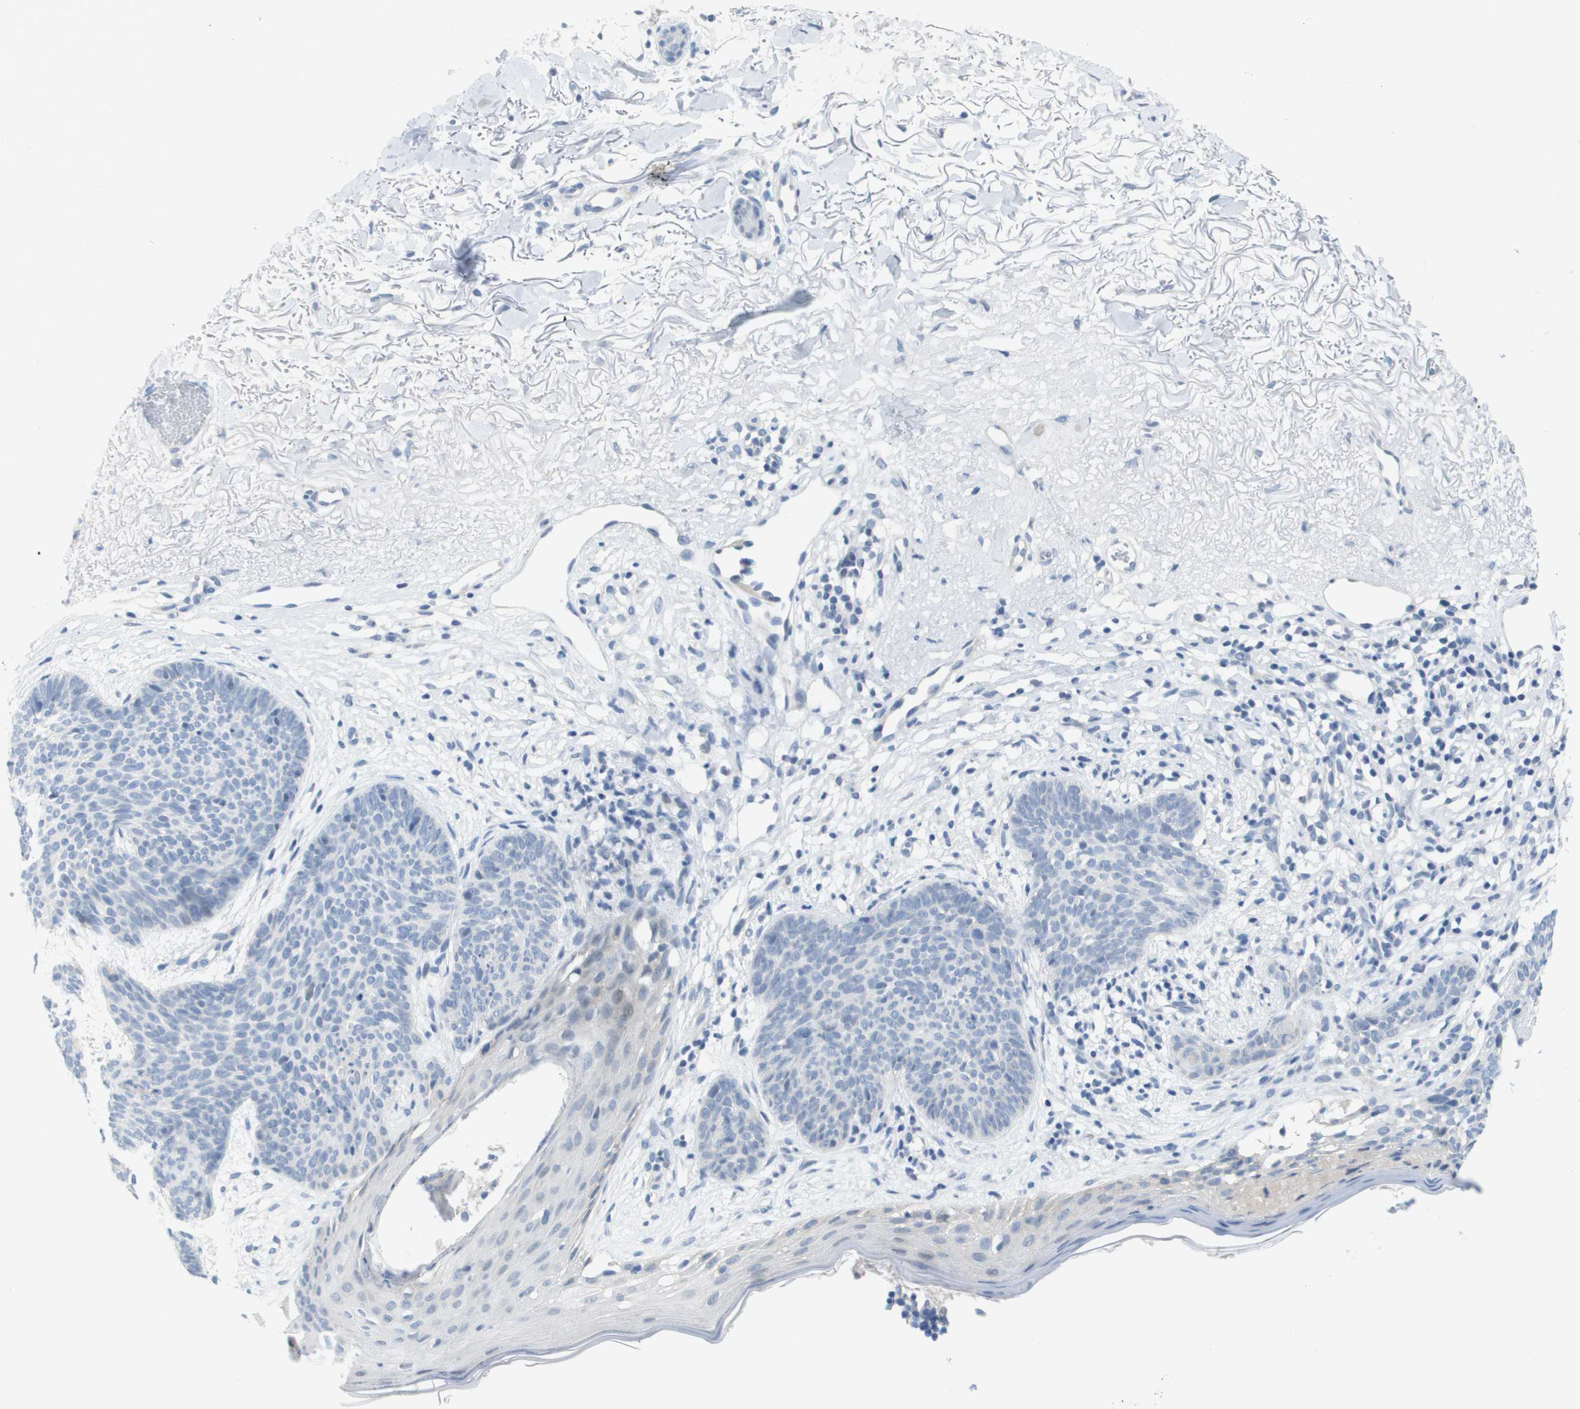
{"staining": {"intensity": "negative", "quantity": "none", "location": "none"}, "tissue": "skin cancer", "cell_type": "Tumor cells", "image_type": "cancer", "snomed": [{"axis": "morphology", "description": "Normal tissue, NOS"}, {"axis": "morphology", "description": "Basal cell carcinoma"}, {"axis": "topography", "description": "Skin"}], "caption": "Immunohistochemistry (IHC) photomicrograph of neoplastic tissue: skin cancer stained with DAB (3,3'-diaminobenzidine) displays no significant protein expression in tumor cells.", "gene": "PDE4A", "patient": {"sex": "female", "age": 70}}